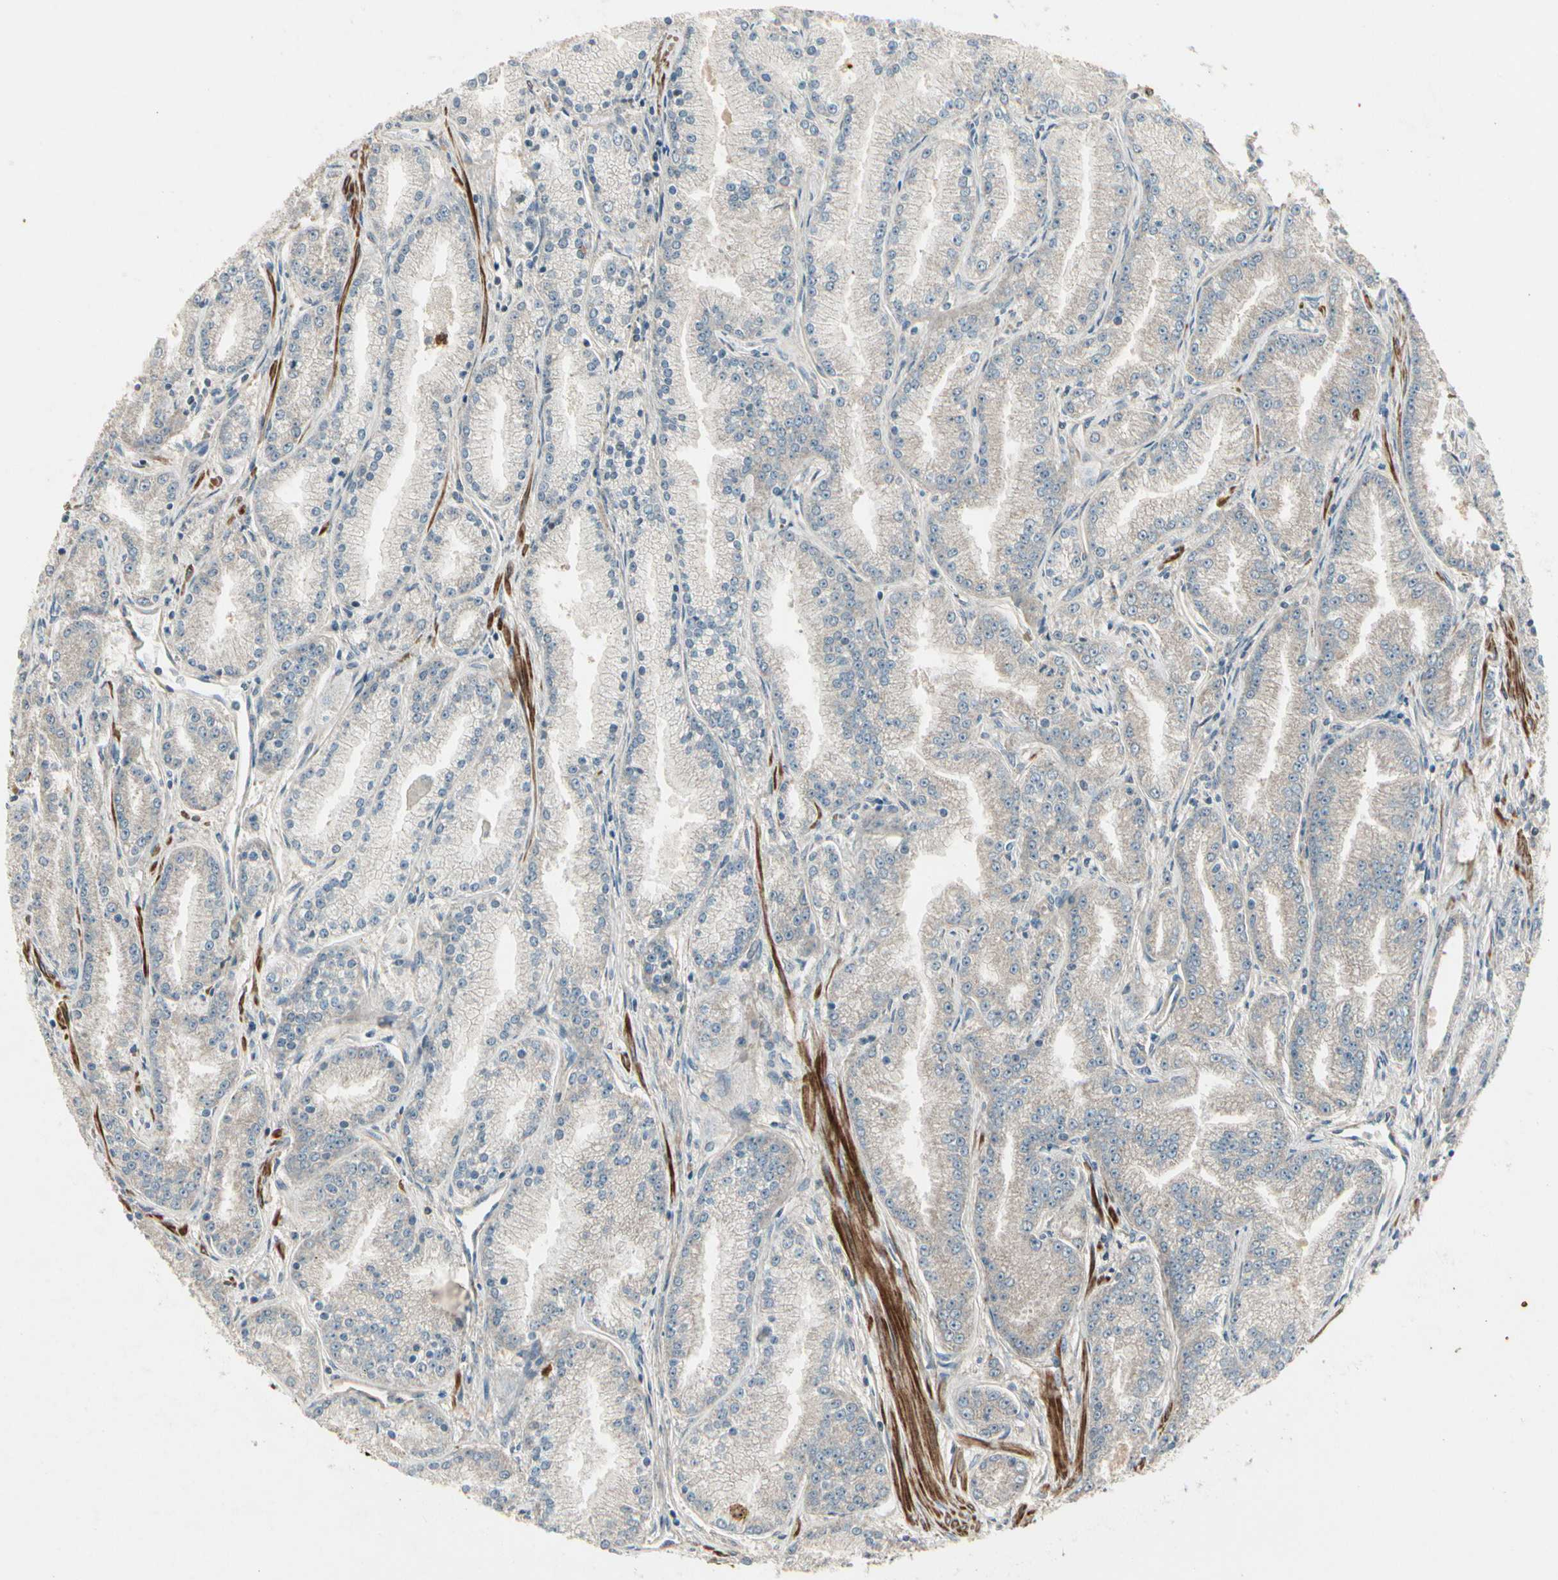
{"staining": {"intensity": "negative", "quantity": "none", "location": "none"}, "tissue": "prostate cancer", "cell_type": "Tumor cells", "image_type": "cancer", "snomed": [{"axis": "morphology", "description": "Adenocarcinoma, High grade"}, {"axis": "topography", "description": "Prostate"}], "caption": "IHC photomicrograph of human adenocarcinoma (high-grade) (prostate) stained for a protein (brown), which demonstrates no positivity in tumor cells.", "gene": "ACVR1", "patient": {"sex": "male", "age": 61}}